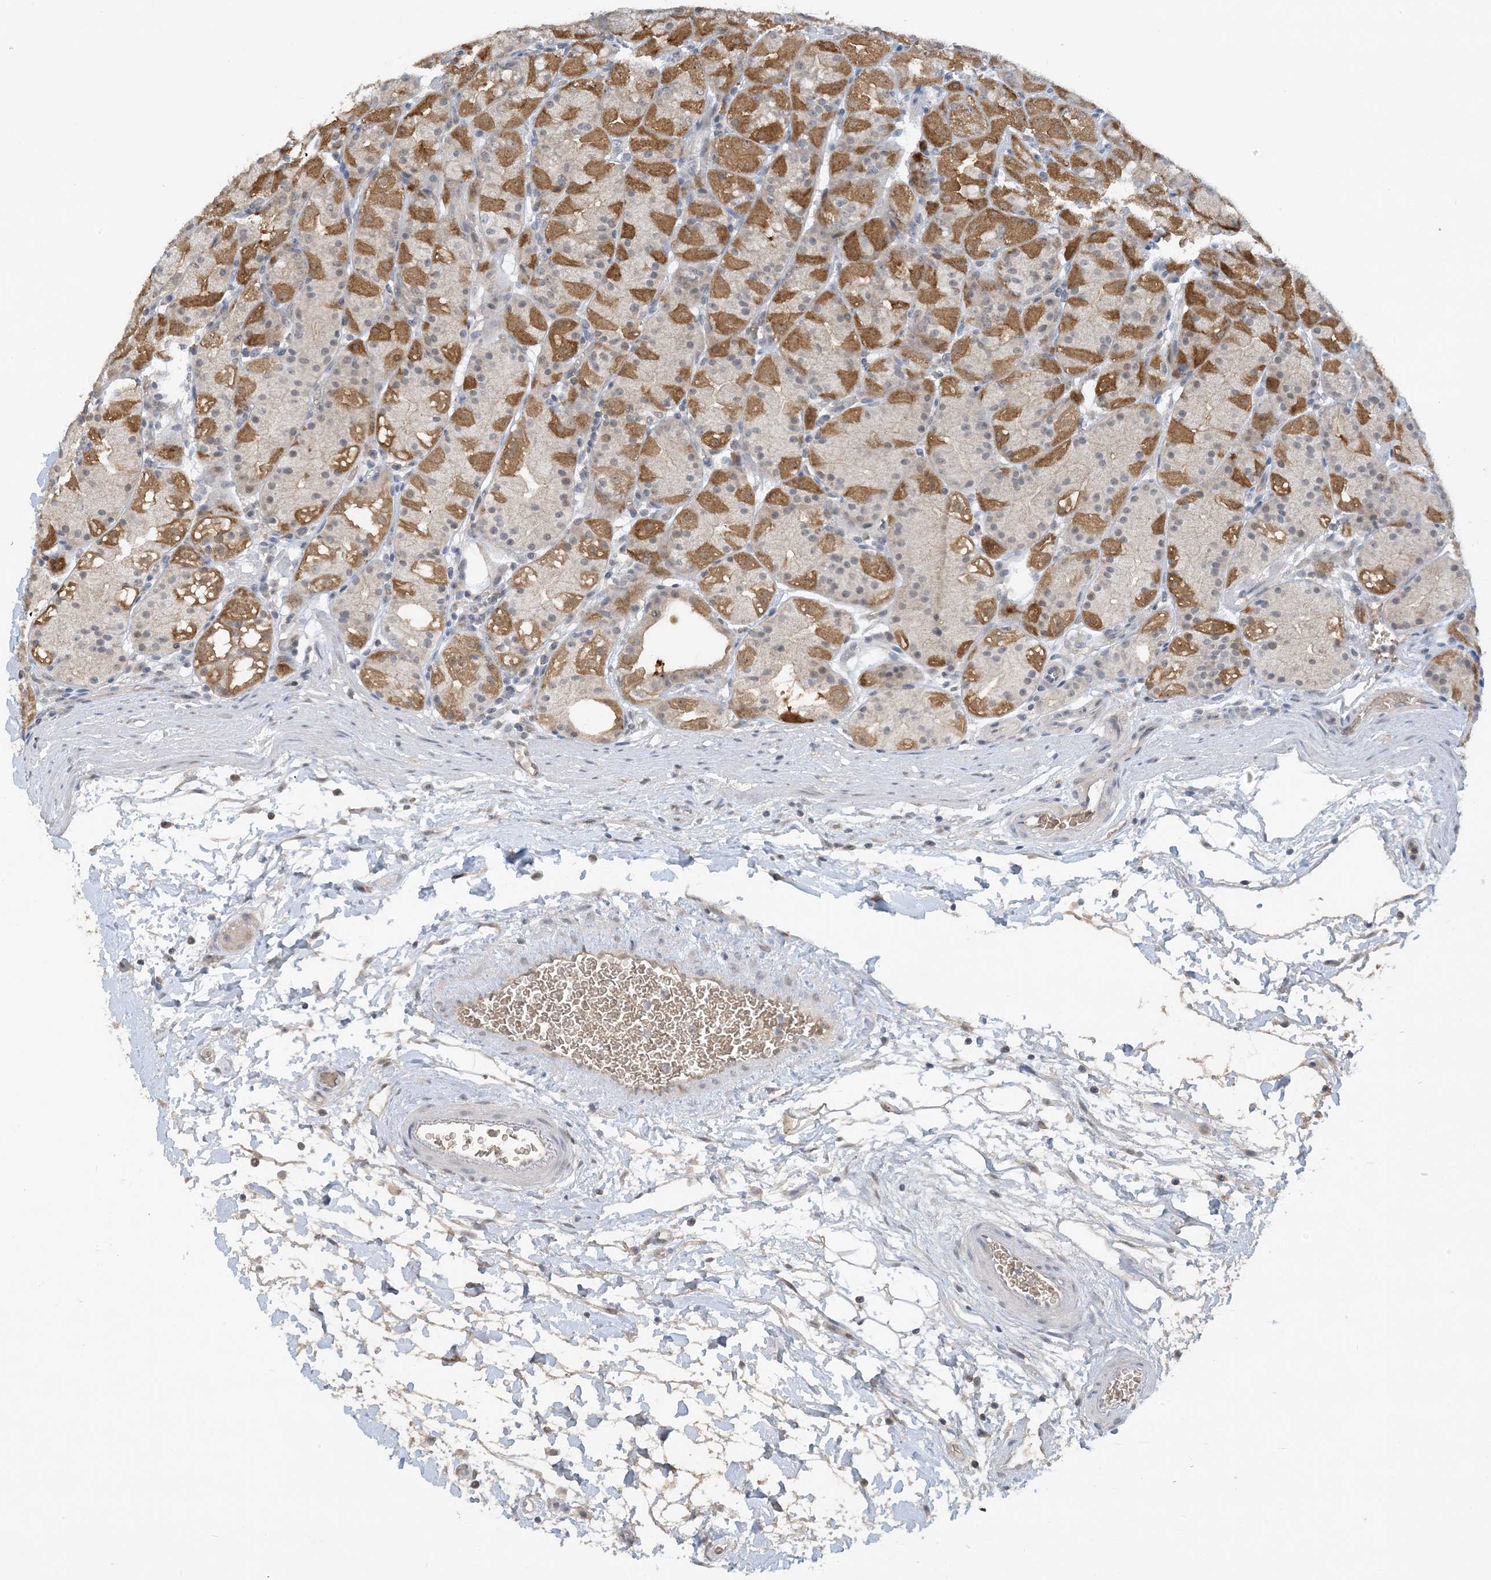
{"staining": {"intensity": "moderate", "quantity": "25%-75%", "location": "cytoplasmic/membranous"}, "tissue": "stomach", "cell_type": "Glandular cells", "image_type": "normal", "snomed": [{"axis": "morphology", "description": "Normal tissue, NOS"}, {"axis": "topography", "description": "Stomach, upper"}], "caption": "A micrograph of stomach stained for a protein shows moderate cytoplasmic/membranous brown staining in glandular cells.", "gene": "UBE2E1", "patient": {"sex": "male", "age": 48}}